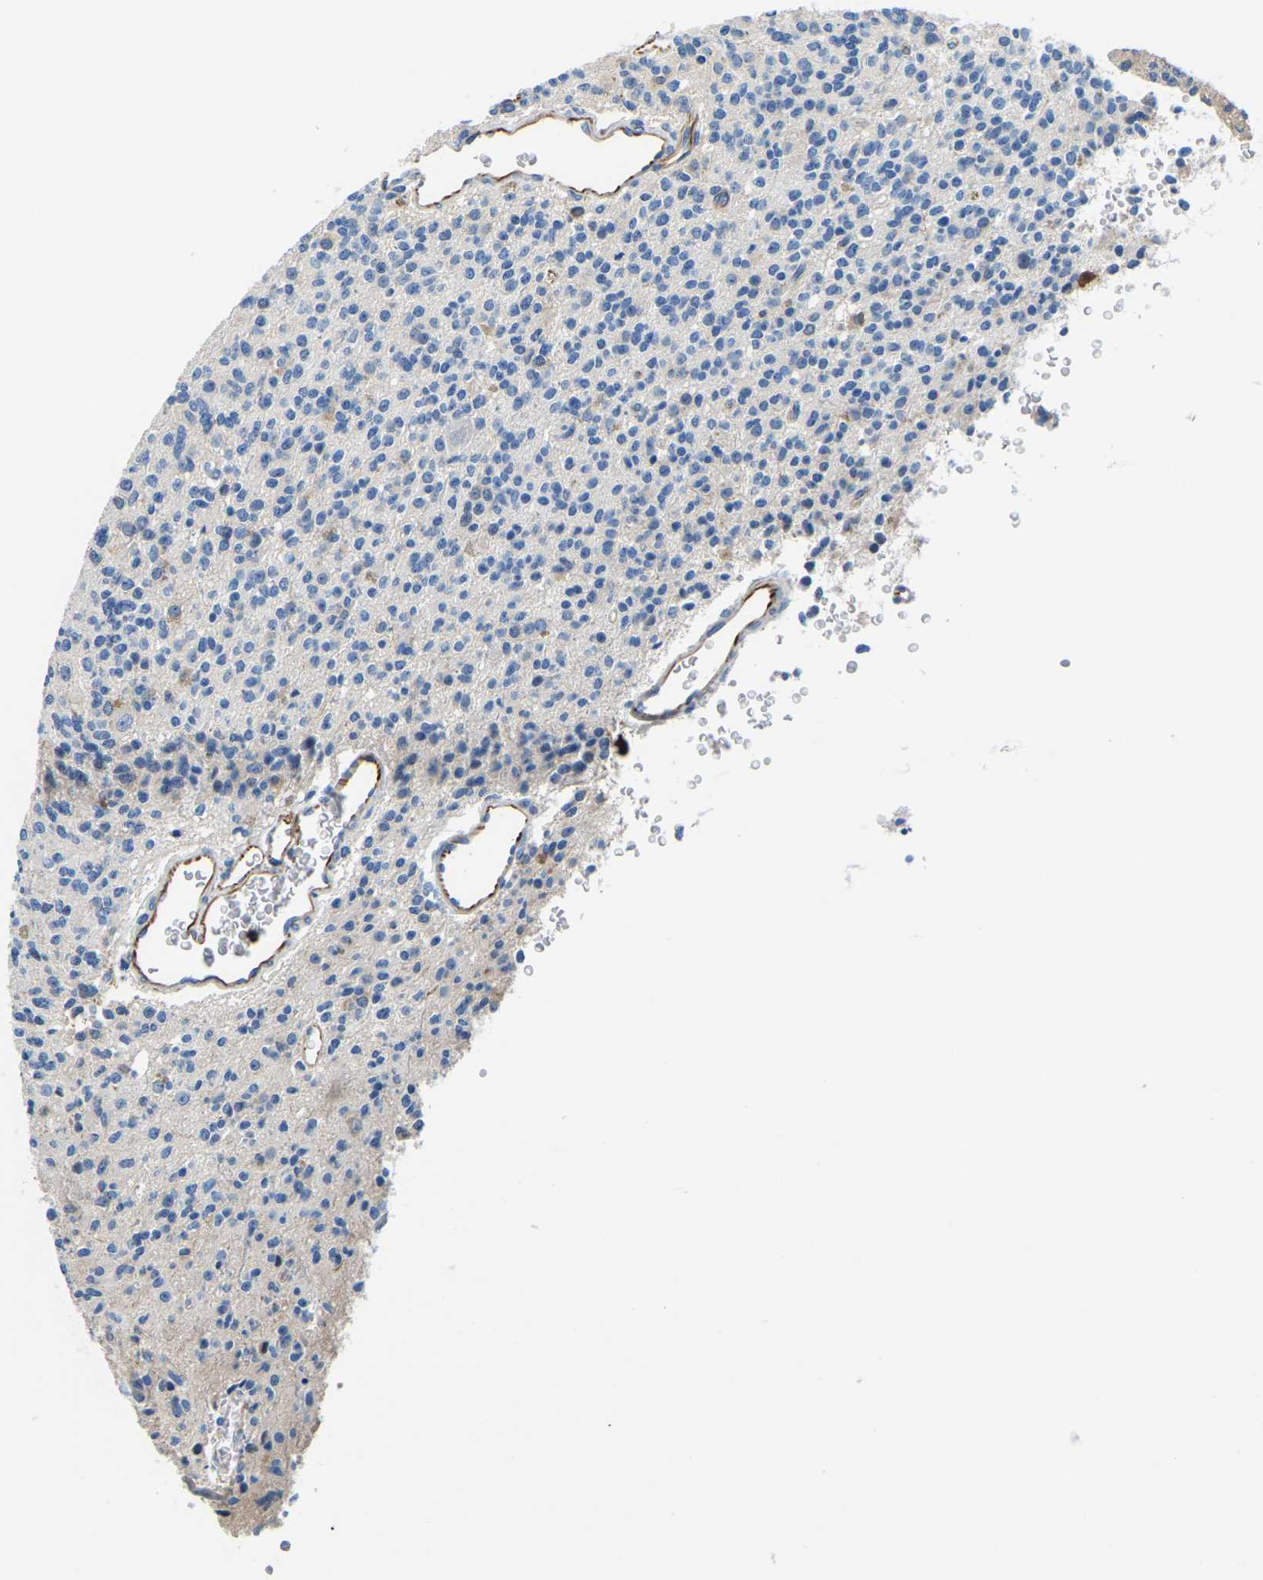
{"staining": {"intensity": "negative", "quantity": "none", "location": "none"}, "tissue": "glioma", "cell_type": "Tumor cells", "image_type": "cancer", "snomed": [{"axis": "morphology", "description": "Glioma, malignant, High grade"}, {"axis": "topography", "description": "Brain"}], "caption": "Immunohistochemistry of glioma exhibits no staining in tumor cells.", "gene": "MS4A3", "patient": {"sex": "male", "age": 34}}